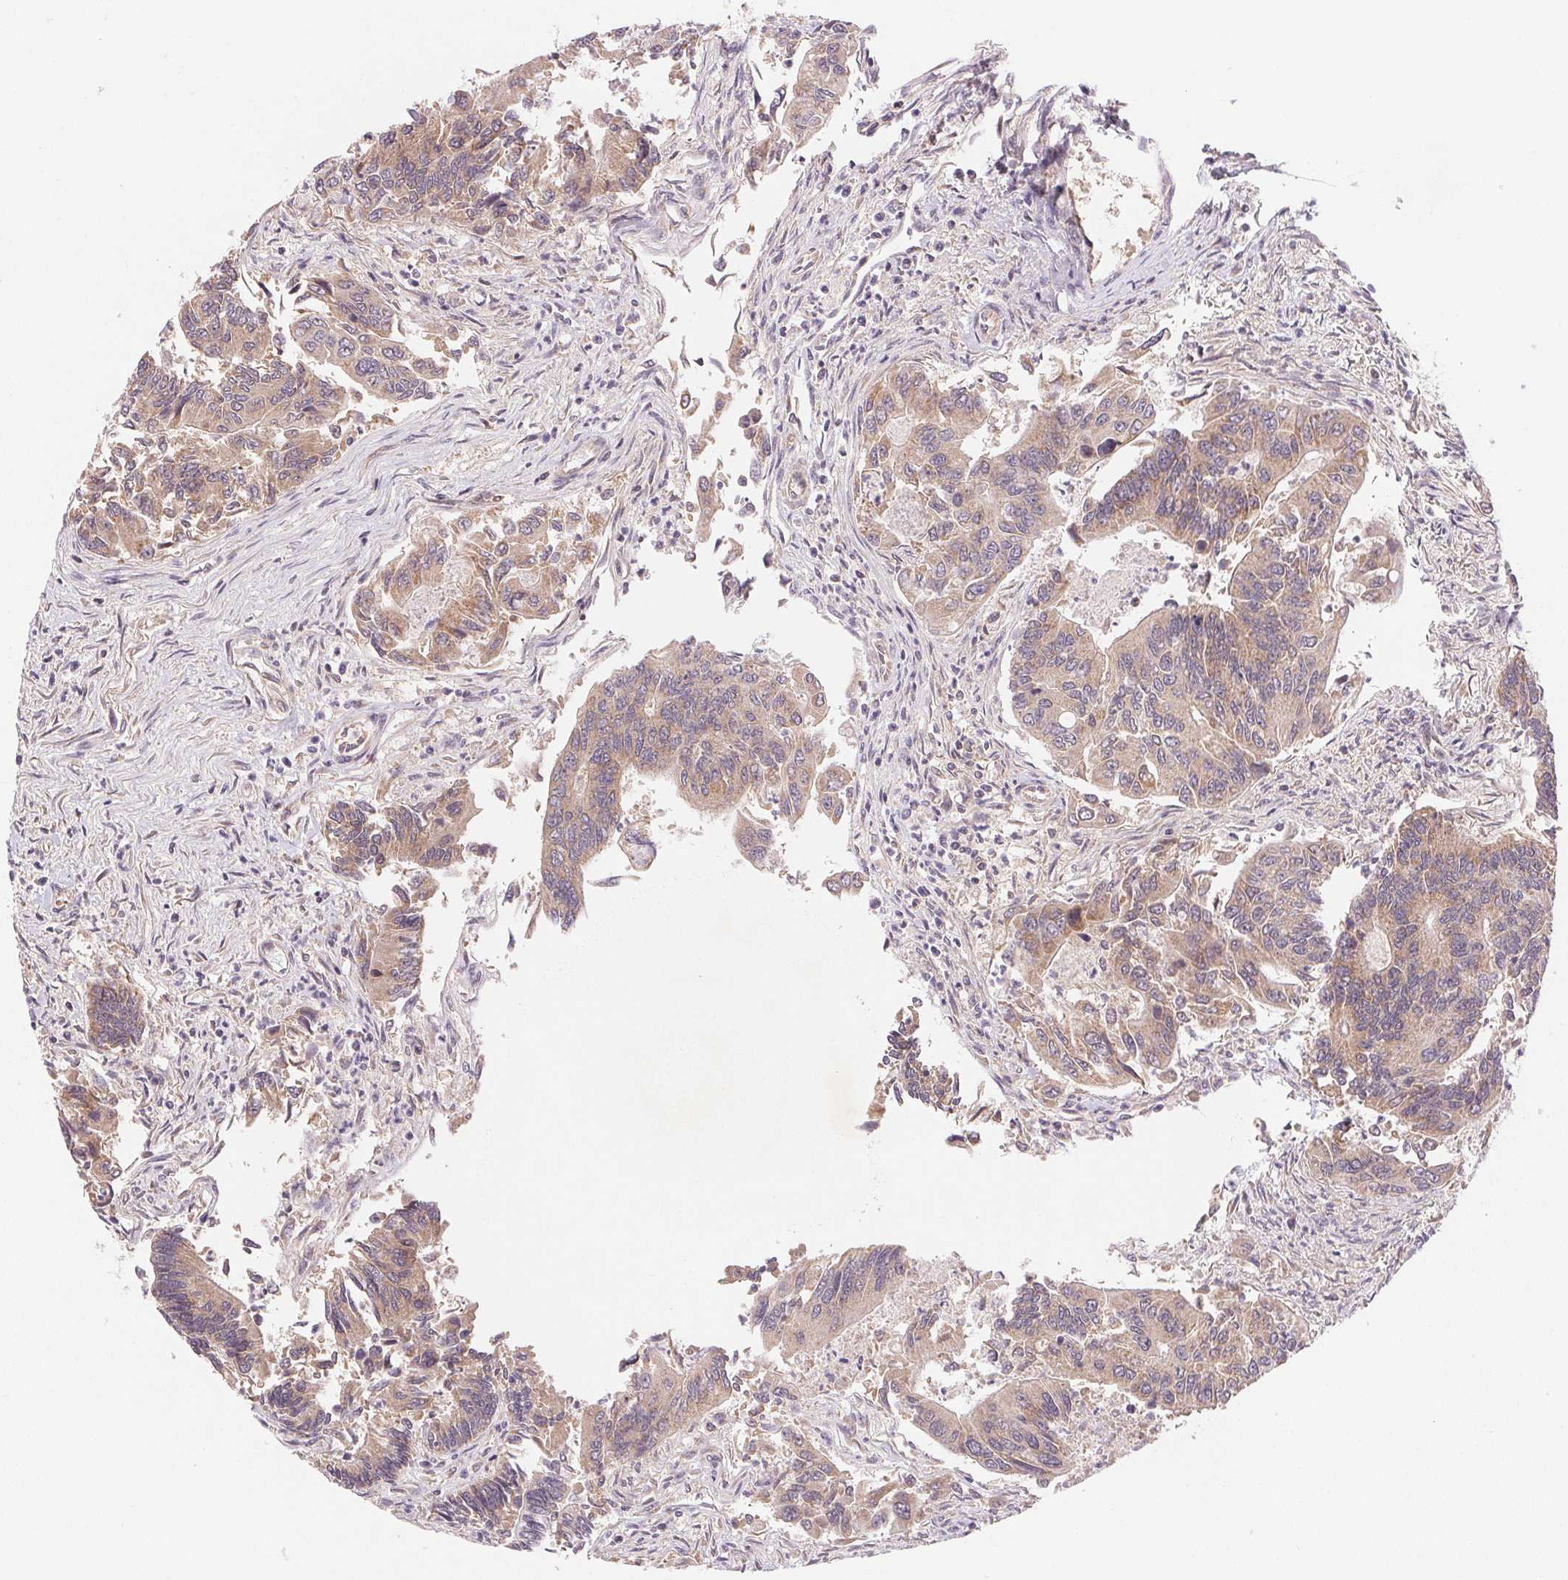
{"staining": {"intensity": "weak", "quantity": ">75%", "location": "cytoplasmic/membranous"}, "tissue": "colorectal cancer", "cell_type": "Tumor cells", "image_type": "cancer", "snomed": [{"axis": "morphology", "description": "Adenocarcinoma, NOS"}, {"axis": "topography", "description": "Colon"}], "caption": "A high-resolution micrograph shows immunohistochemistry staining of colorectal cancer, which displays weak cytoplasmic/membranous positivity in approximately >75% of tumor cells.", "gene": "BNIP5", "patient": {"sex": "female", "age": 67}}